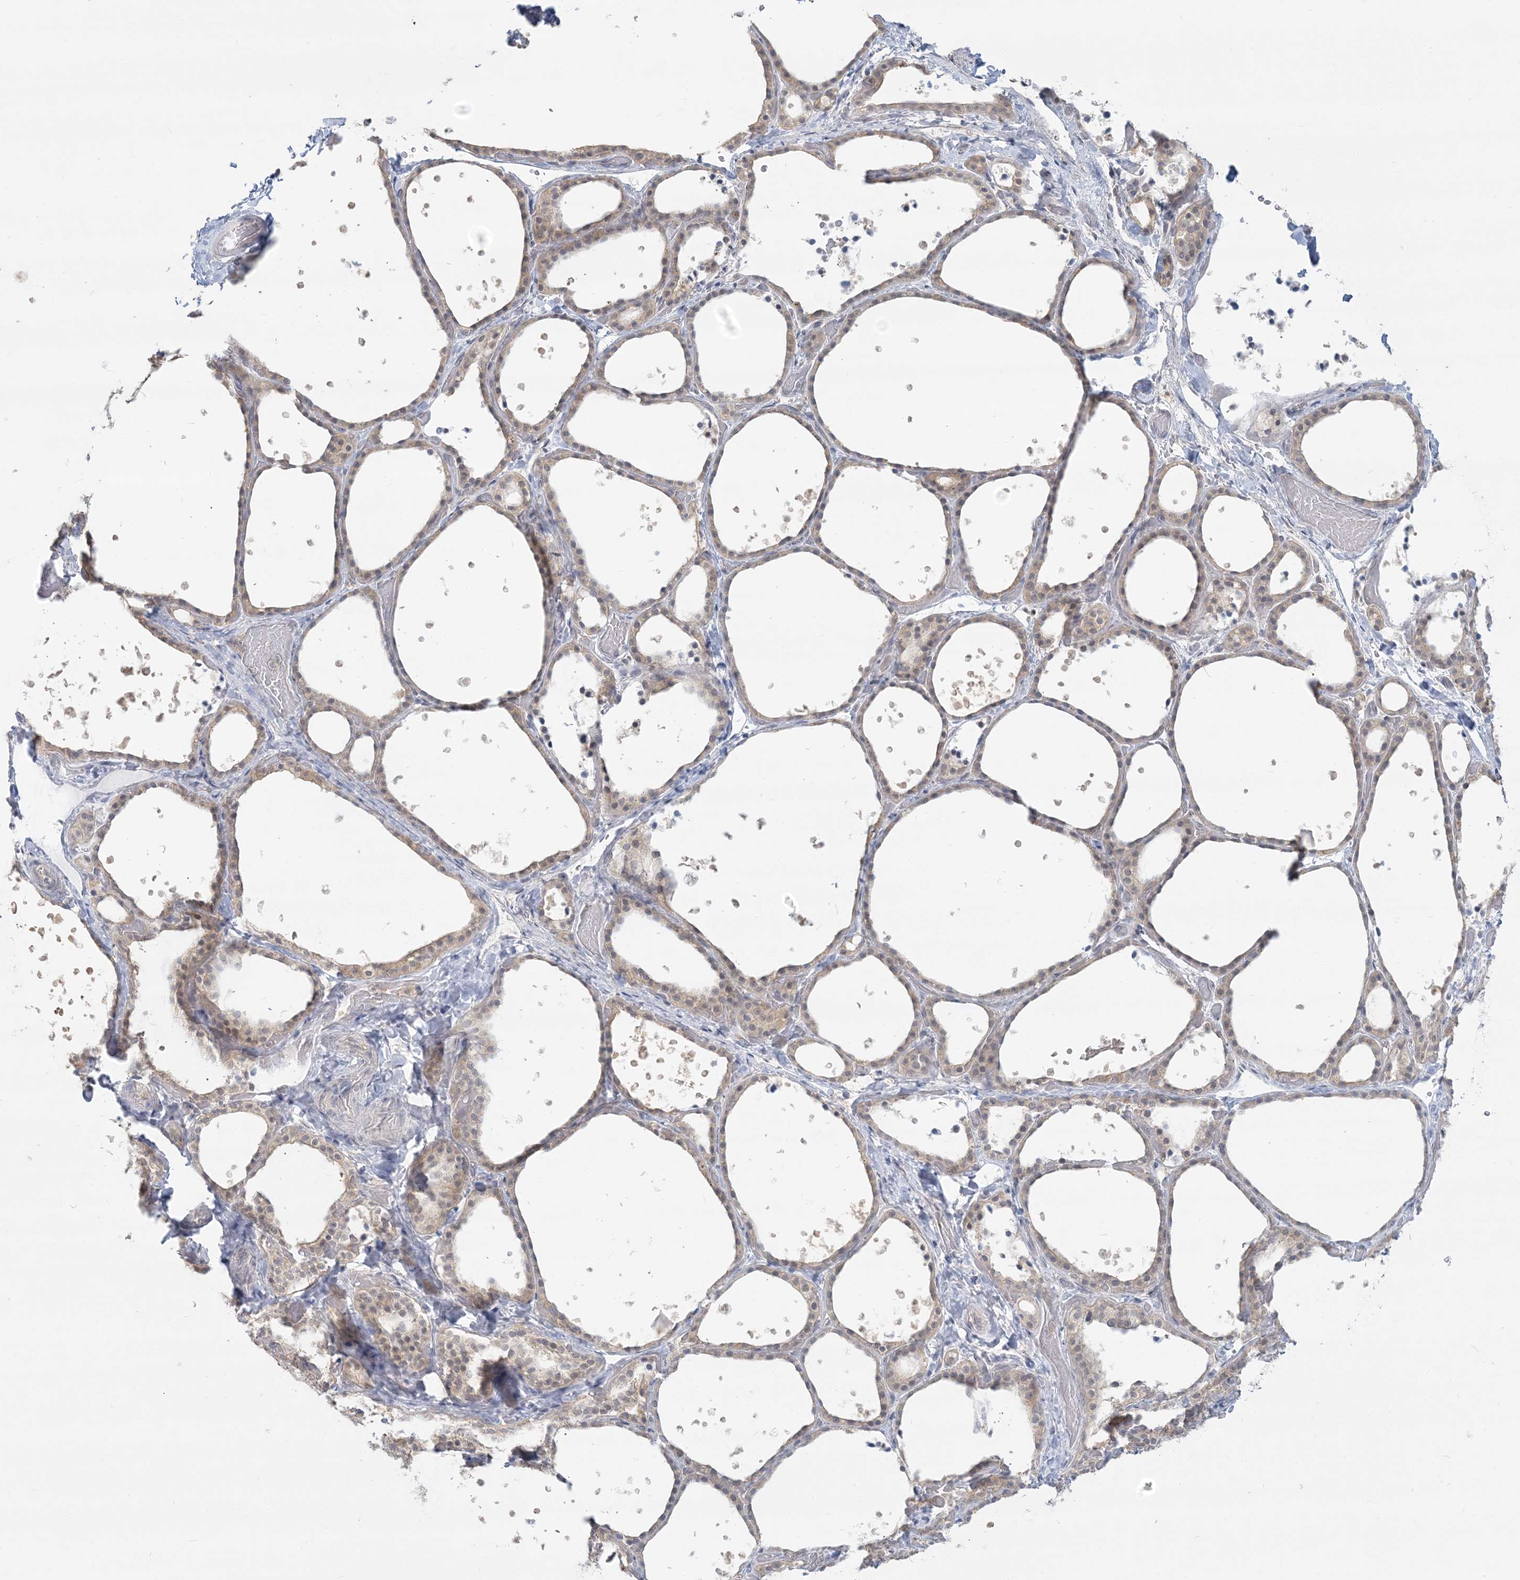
{"staining": {"intensity": "weak", "quantity": ">75%", "location": "cytoplasmic/membranous,nuclear"}, "tissue": "thyroid gland", "cell_type": "Glandular cells", "image_type": "normal", "snomed": [{"axis": "morphology", "description": "Normal tissue, NOS"}, {"axis": "topography", "description": "Thyroid gland"}], "caption": "Glandular cells show weak cytoplasmic/membranous,nuclear positivity in about >75% of cells in normal thyroid gland. Using DAB (brown) and hematoxylin (blue) stains, captured at high magnification using brightfield microscopy.", "gene": "ANKS1A", "patient": {"sex": "female", "age": 44}}